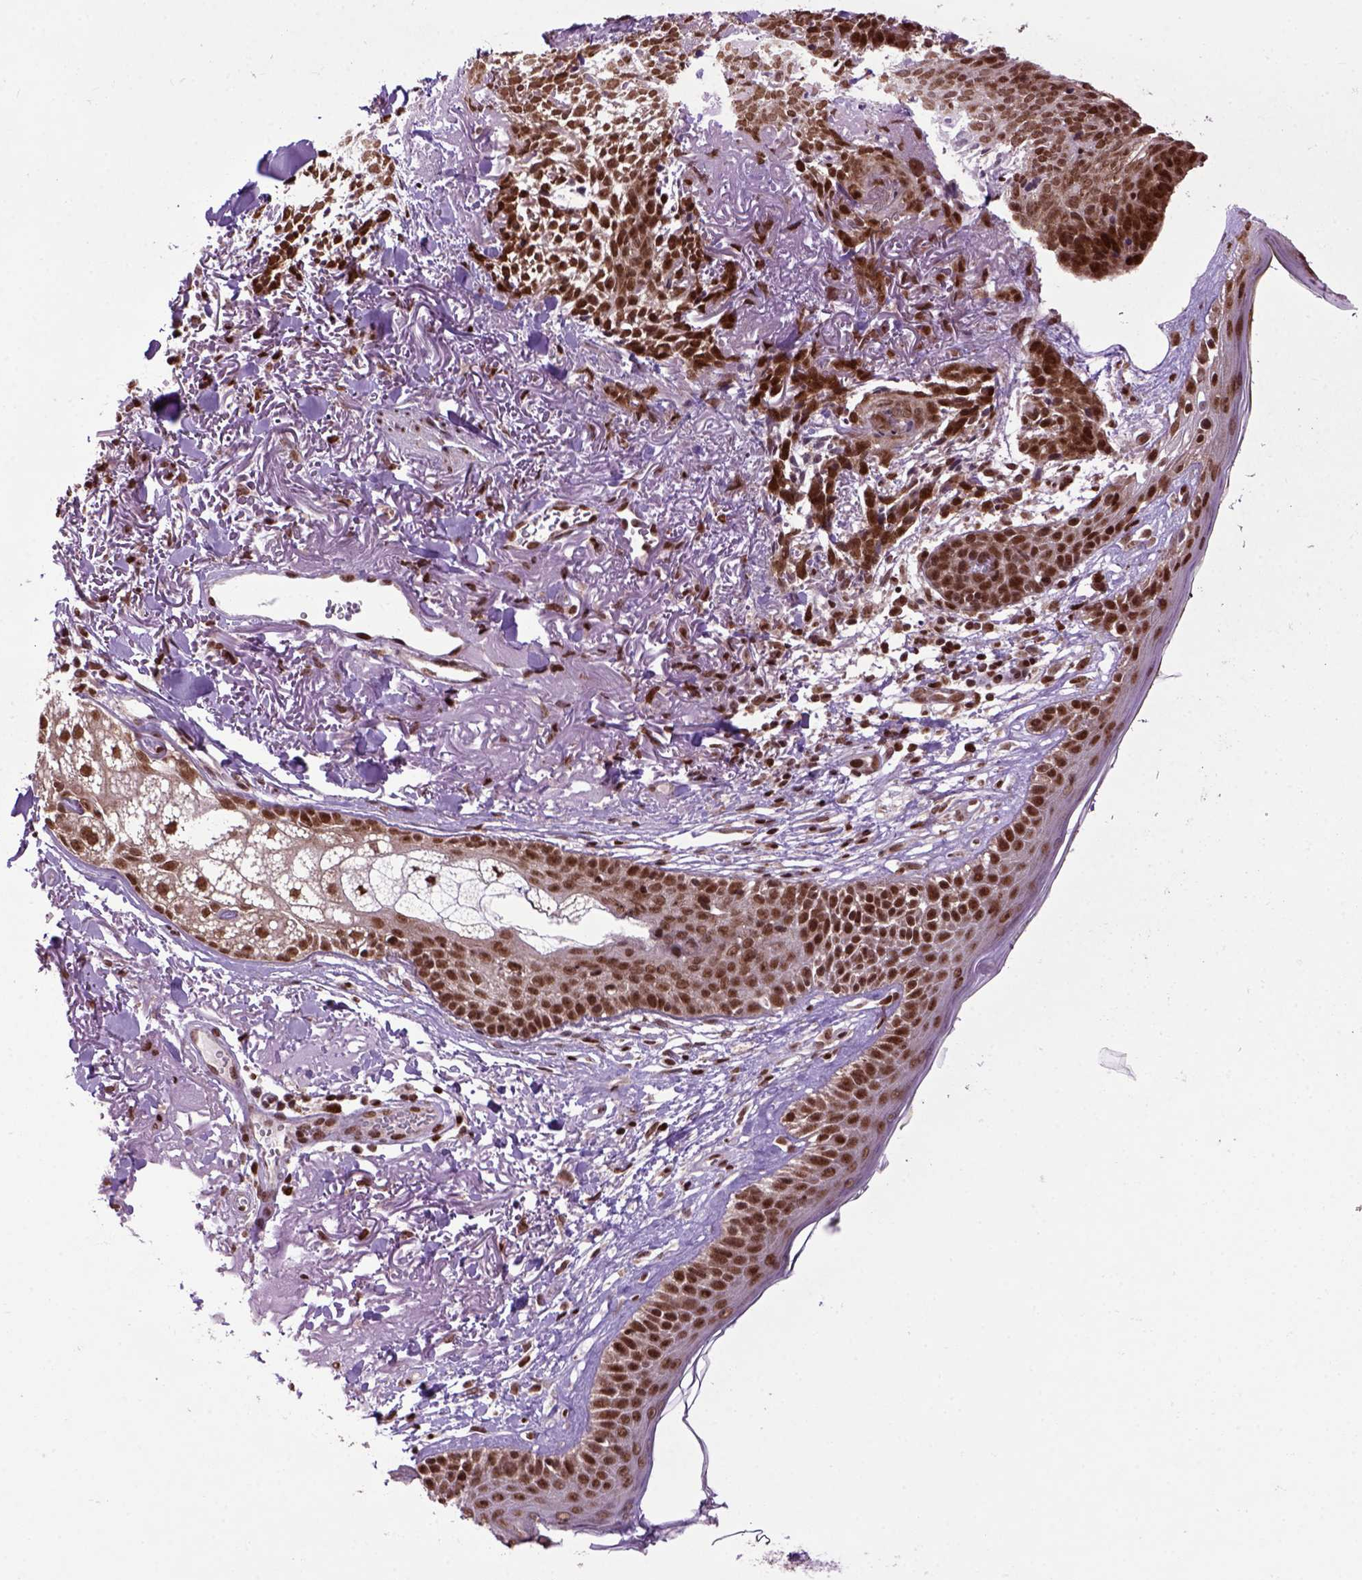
{"staining": {"intensity": "strong", "quantity": ">75%", "location": "nuclear"}, "tissue": "skin cancer", "cell_type": "Tumor cells", "image_type": "cancer", "snomed": [{"axis": "morphology", "description": "Basal cell carcinoma"}, {"axis": "morphology", "description": "BCC, high aggressive"}, {"axis": "topography", "description": "Skin"}], "caption": "Immunohistochemistry staining of skin basal cell carcinoma, which shows high levels of strong nuclear staining in about >75% of tumor cells indicating strong nuclear protein expression. The staining was performed using DAB (3,3'-diaminobenzidine) (brown) for protein detection and nuclei were counterstained in hematoxylin (blue).", "gene": "CELF1", "patient": {"sex": "female", "age": 86}}